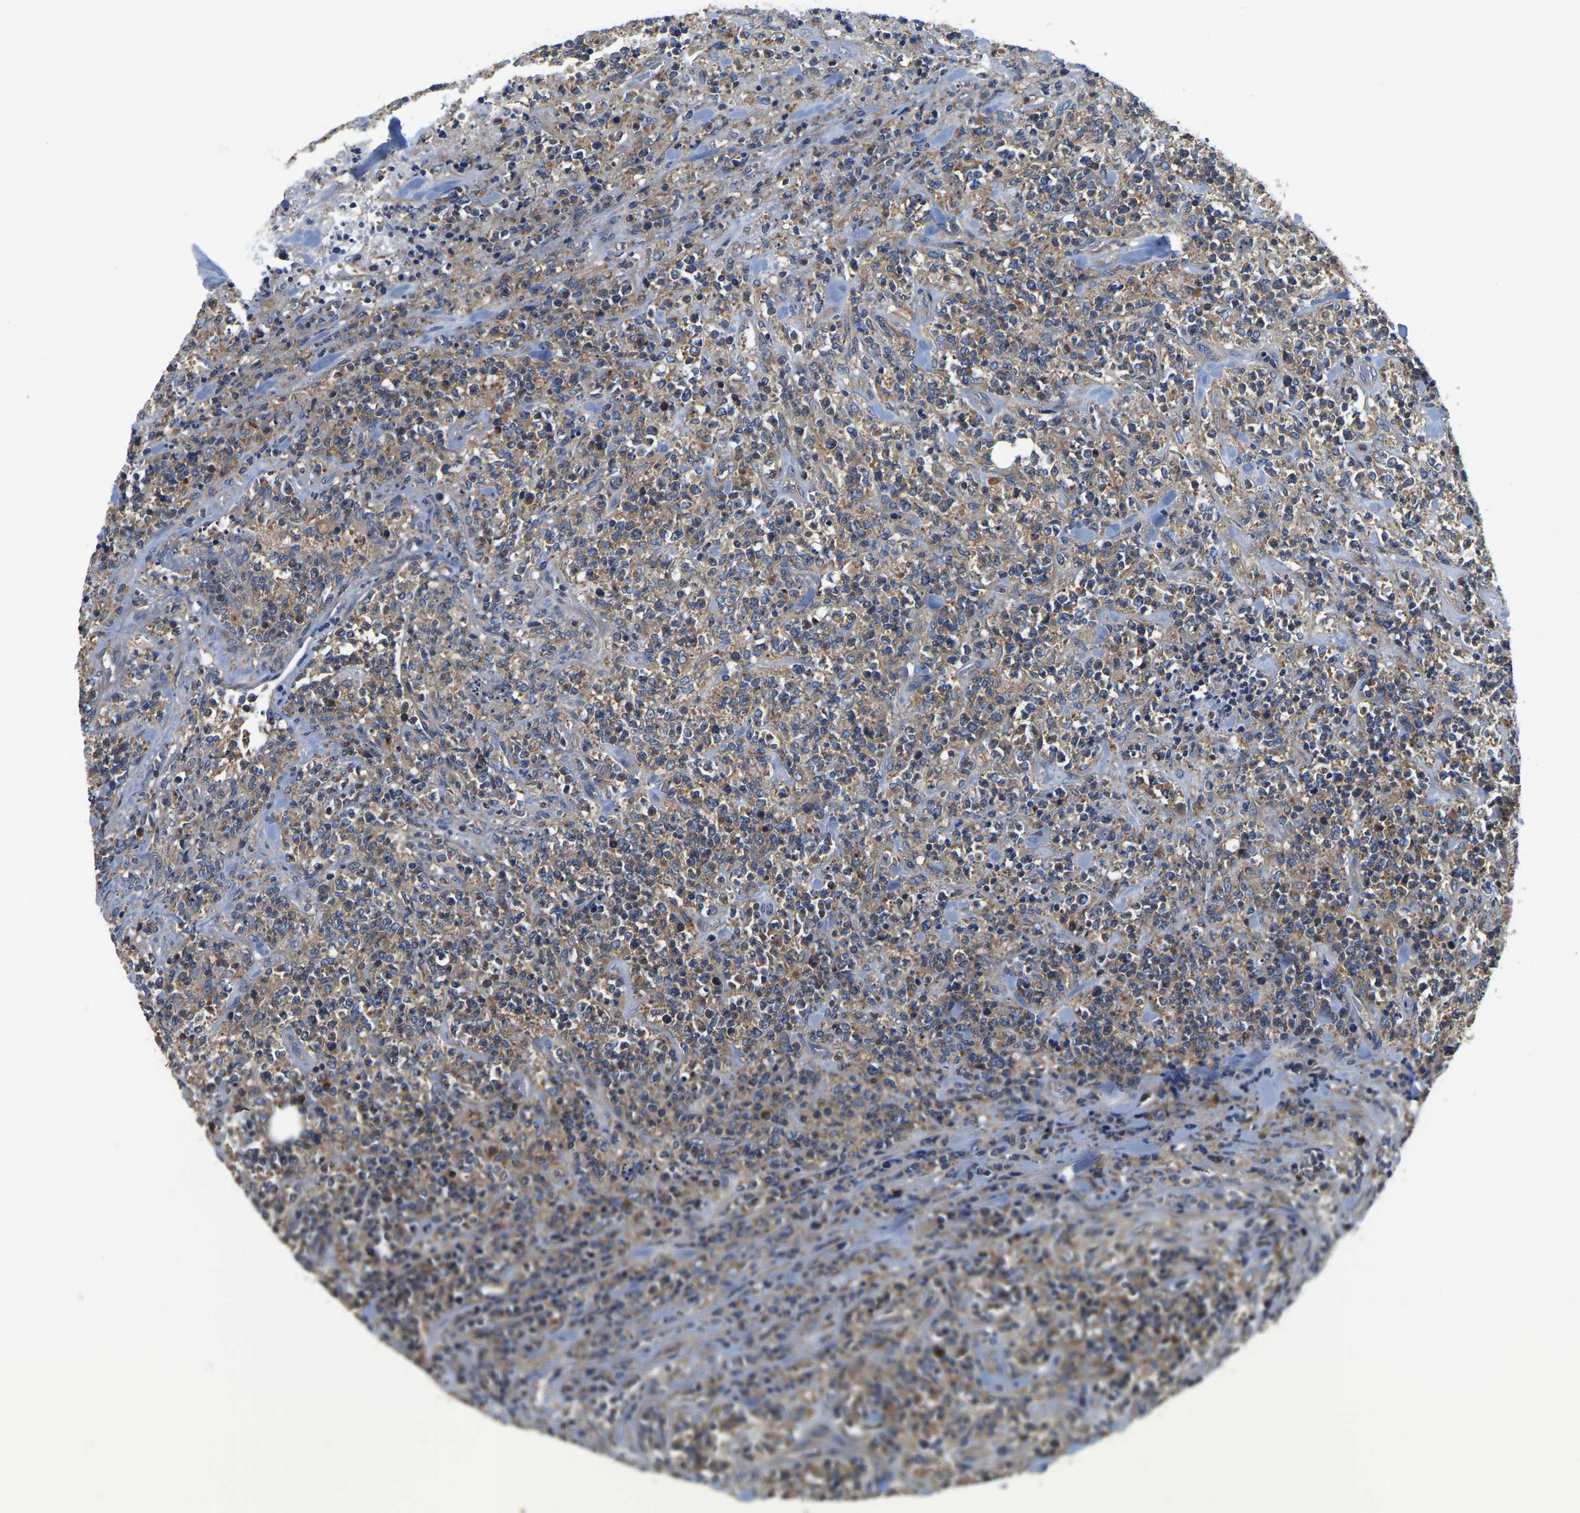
{"staining": {"intensity": "moderate", "quantity": ">75%", "location": "cytoplasmic/membranous"}, "tissue": "lymphoma", "cell_type": "Tumor cells", "image_type": "cancer", "snomed": [{"axis": "morphology", "description": "Malignant lymphoma, non-Hodgkin's type, High grade"}, {"axis": "topography", "description": "Soft tissue"}], "caption": "Protein staining reveals moderate cytoplasmic/membranous staining in about >75% of tumor cells in lymphoma.", "gene": "GARS1", "patient": {"sex": "male", "age": 18}}